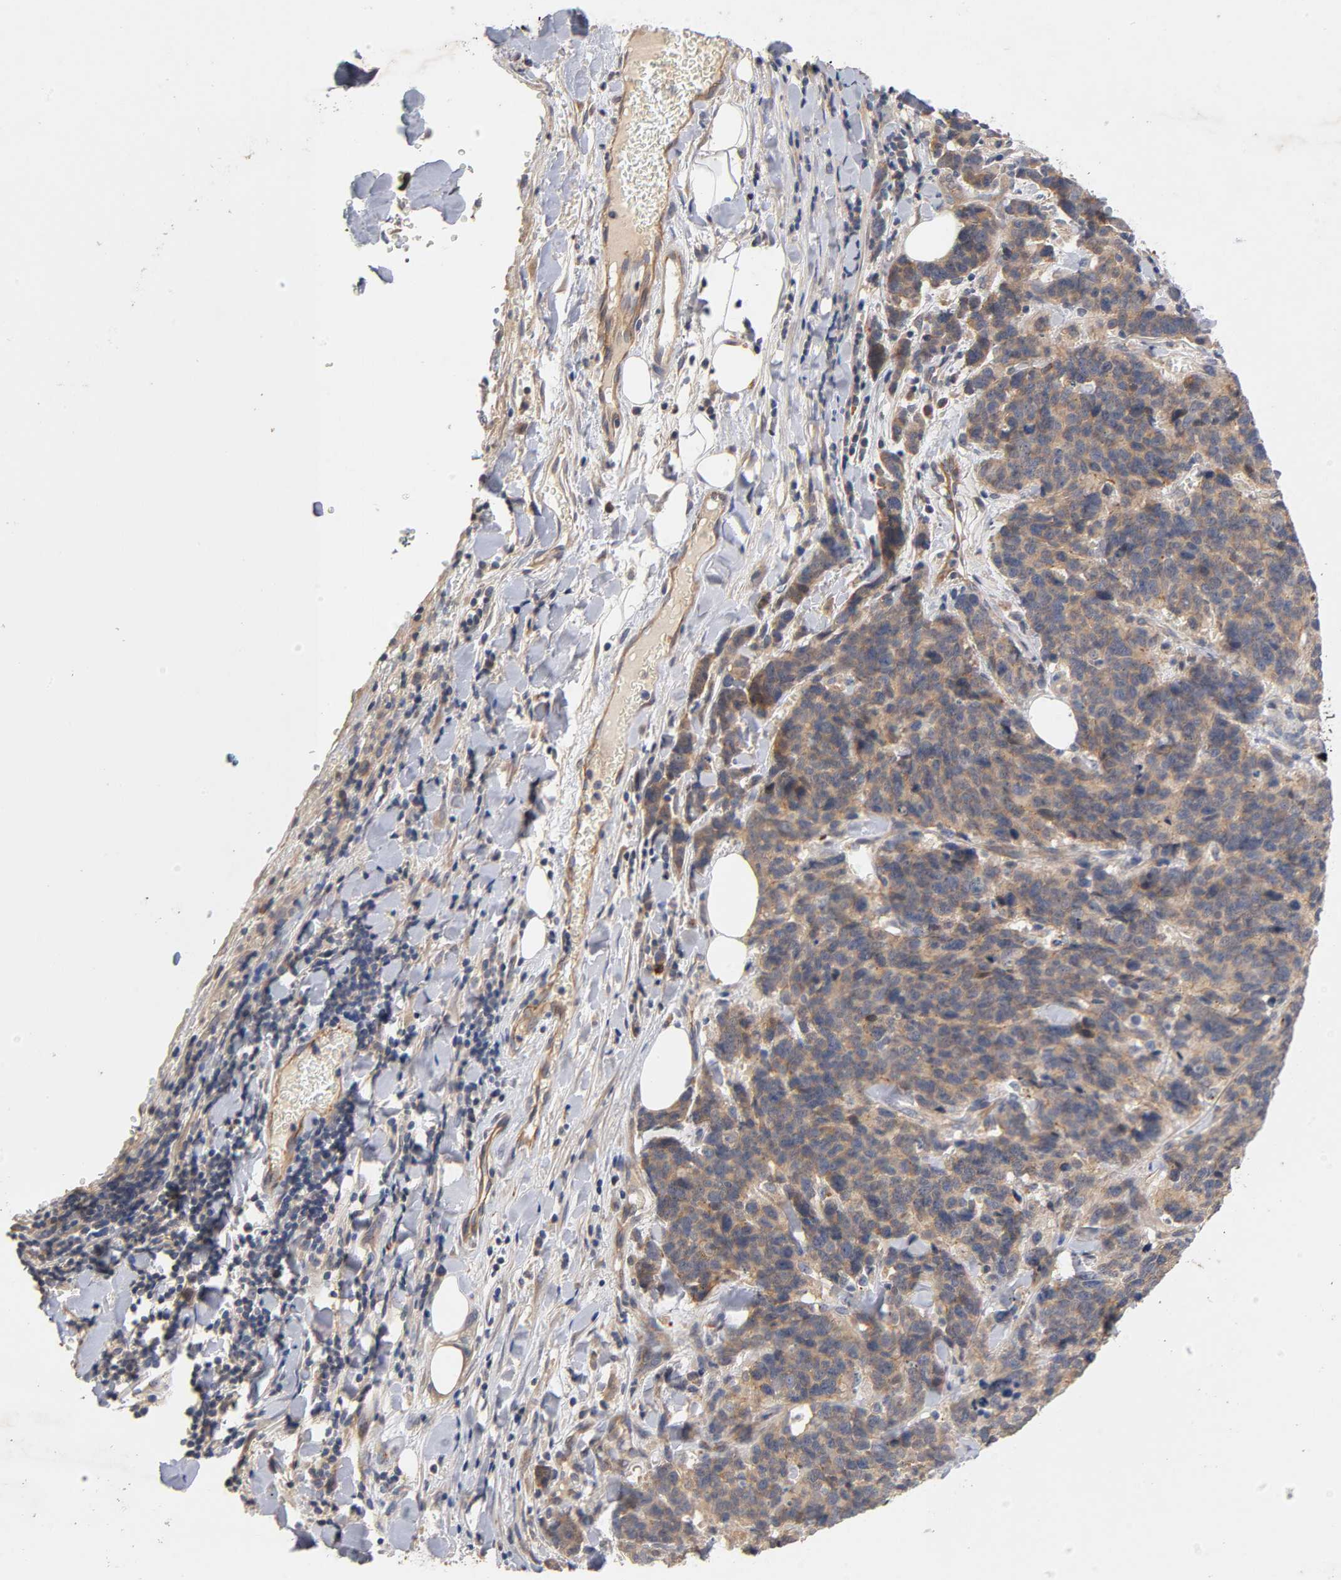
{"staining": {"intensity": "moderate", "quantity": ">75%", "location": "cytoplasmic/membranous"}, "tissue": "lung cancer", "cell_type": "Tumor cells", "image_type": "cancer", "snomed": [{"axis": "morphology", "description": "Neoplasm, malignant, NOS"}, {"axis": "topography", "description": "Lung"}], "caption": "Moderate cytoplasmic/membranous expression for a protein is appreciated in about >75% of tumor cells of lung cancer (neoplasm (malignant)) using immunohistochemistry (IHC).", "gene": "PDZD11", "patient": {"sex": "female", "age": 58}}